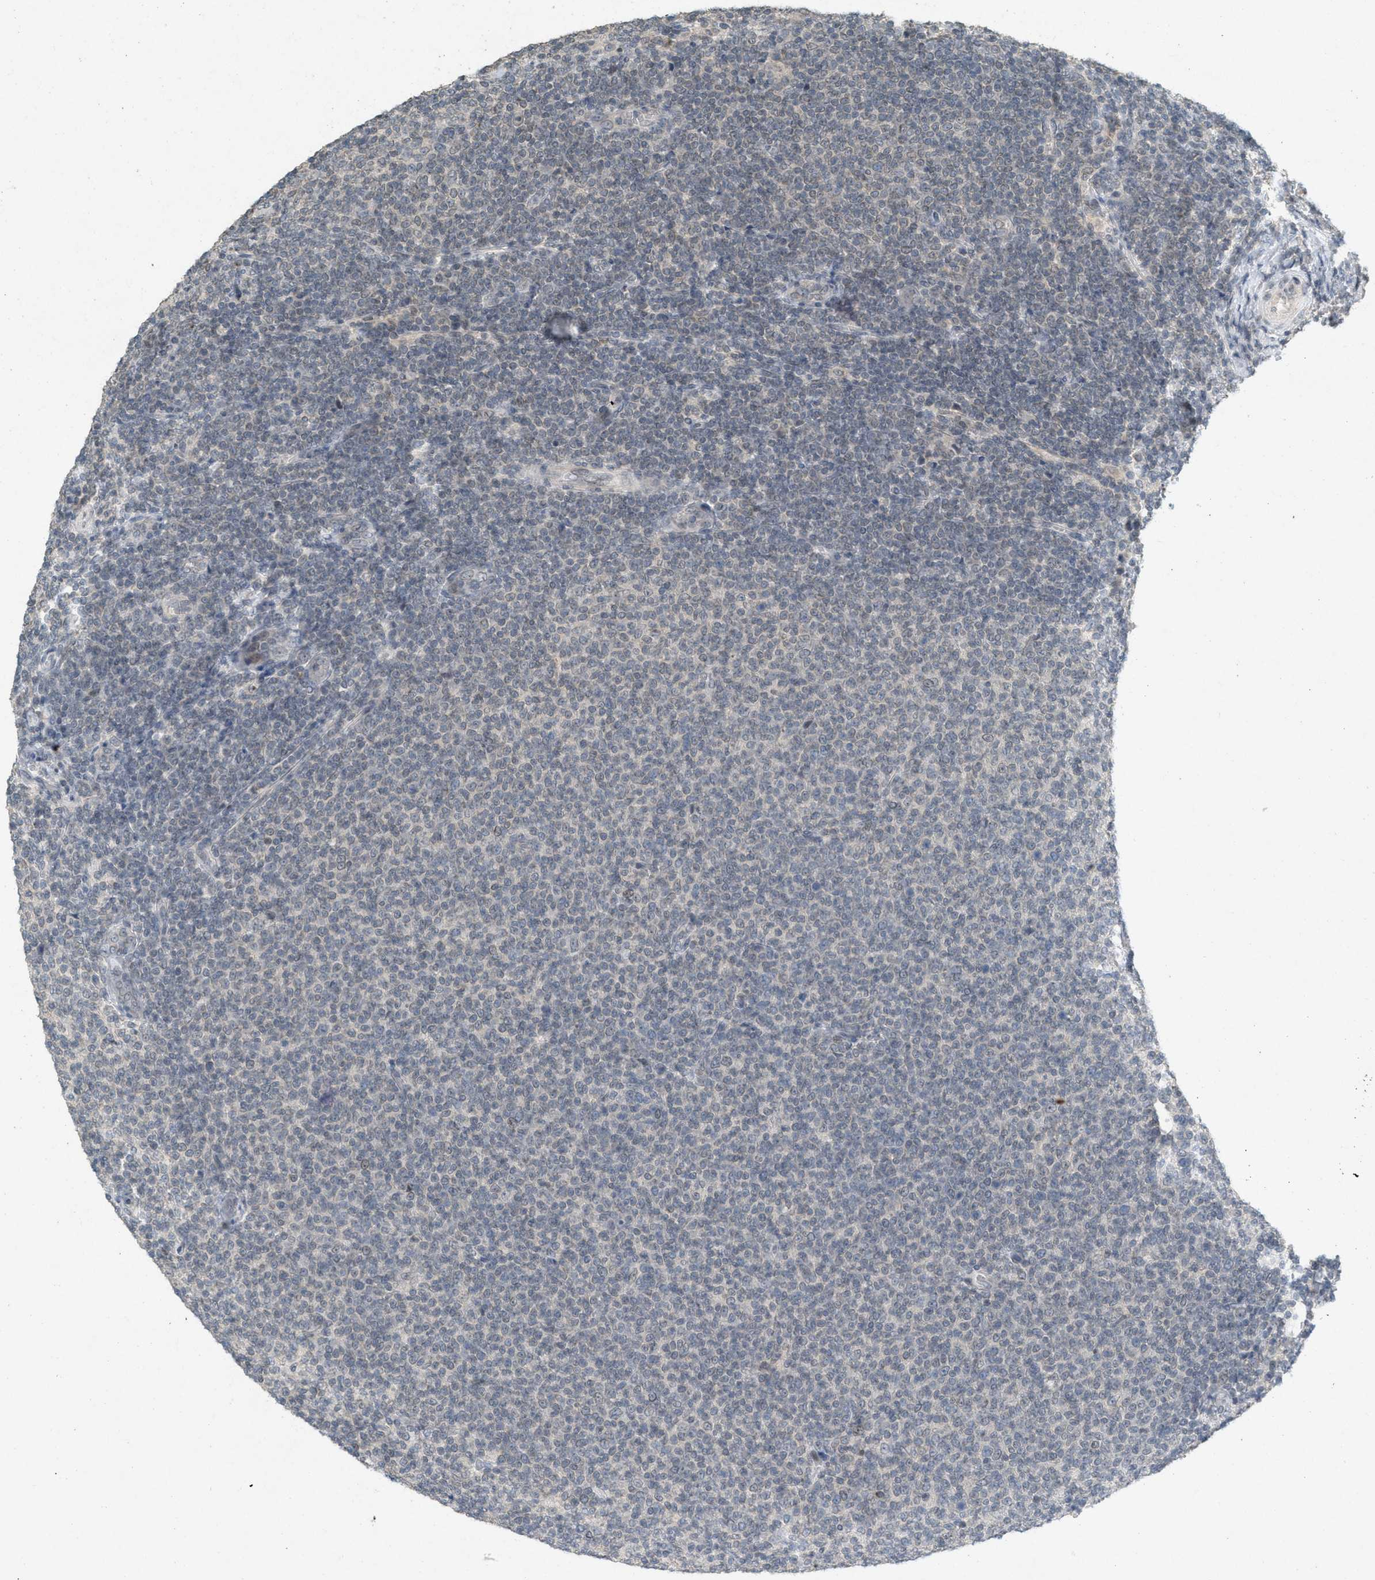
{"staining": {"intensity": "negative", "quantity": "none", "location": "none"}, "tissue": "lymphoma", "cell_type": "Tumor cells", "image_type": "cancer", "snomed": [{"axis": "morphology", "description": "Malignant lymphoma, non-Hodgkin's type, Low grade"}, {"axis": "topography", "description": "Lymph node"}], "caption": "Immunohistochemistry image of neoplastic tissue: lymphoma stained with DAB (3,3'-diaminobenzidine) shows no significant protein positivity in tumor cells.", "gene": "ABHD6", "patient": {"sex": "male", "age": 66}}